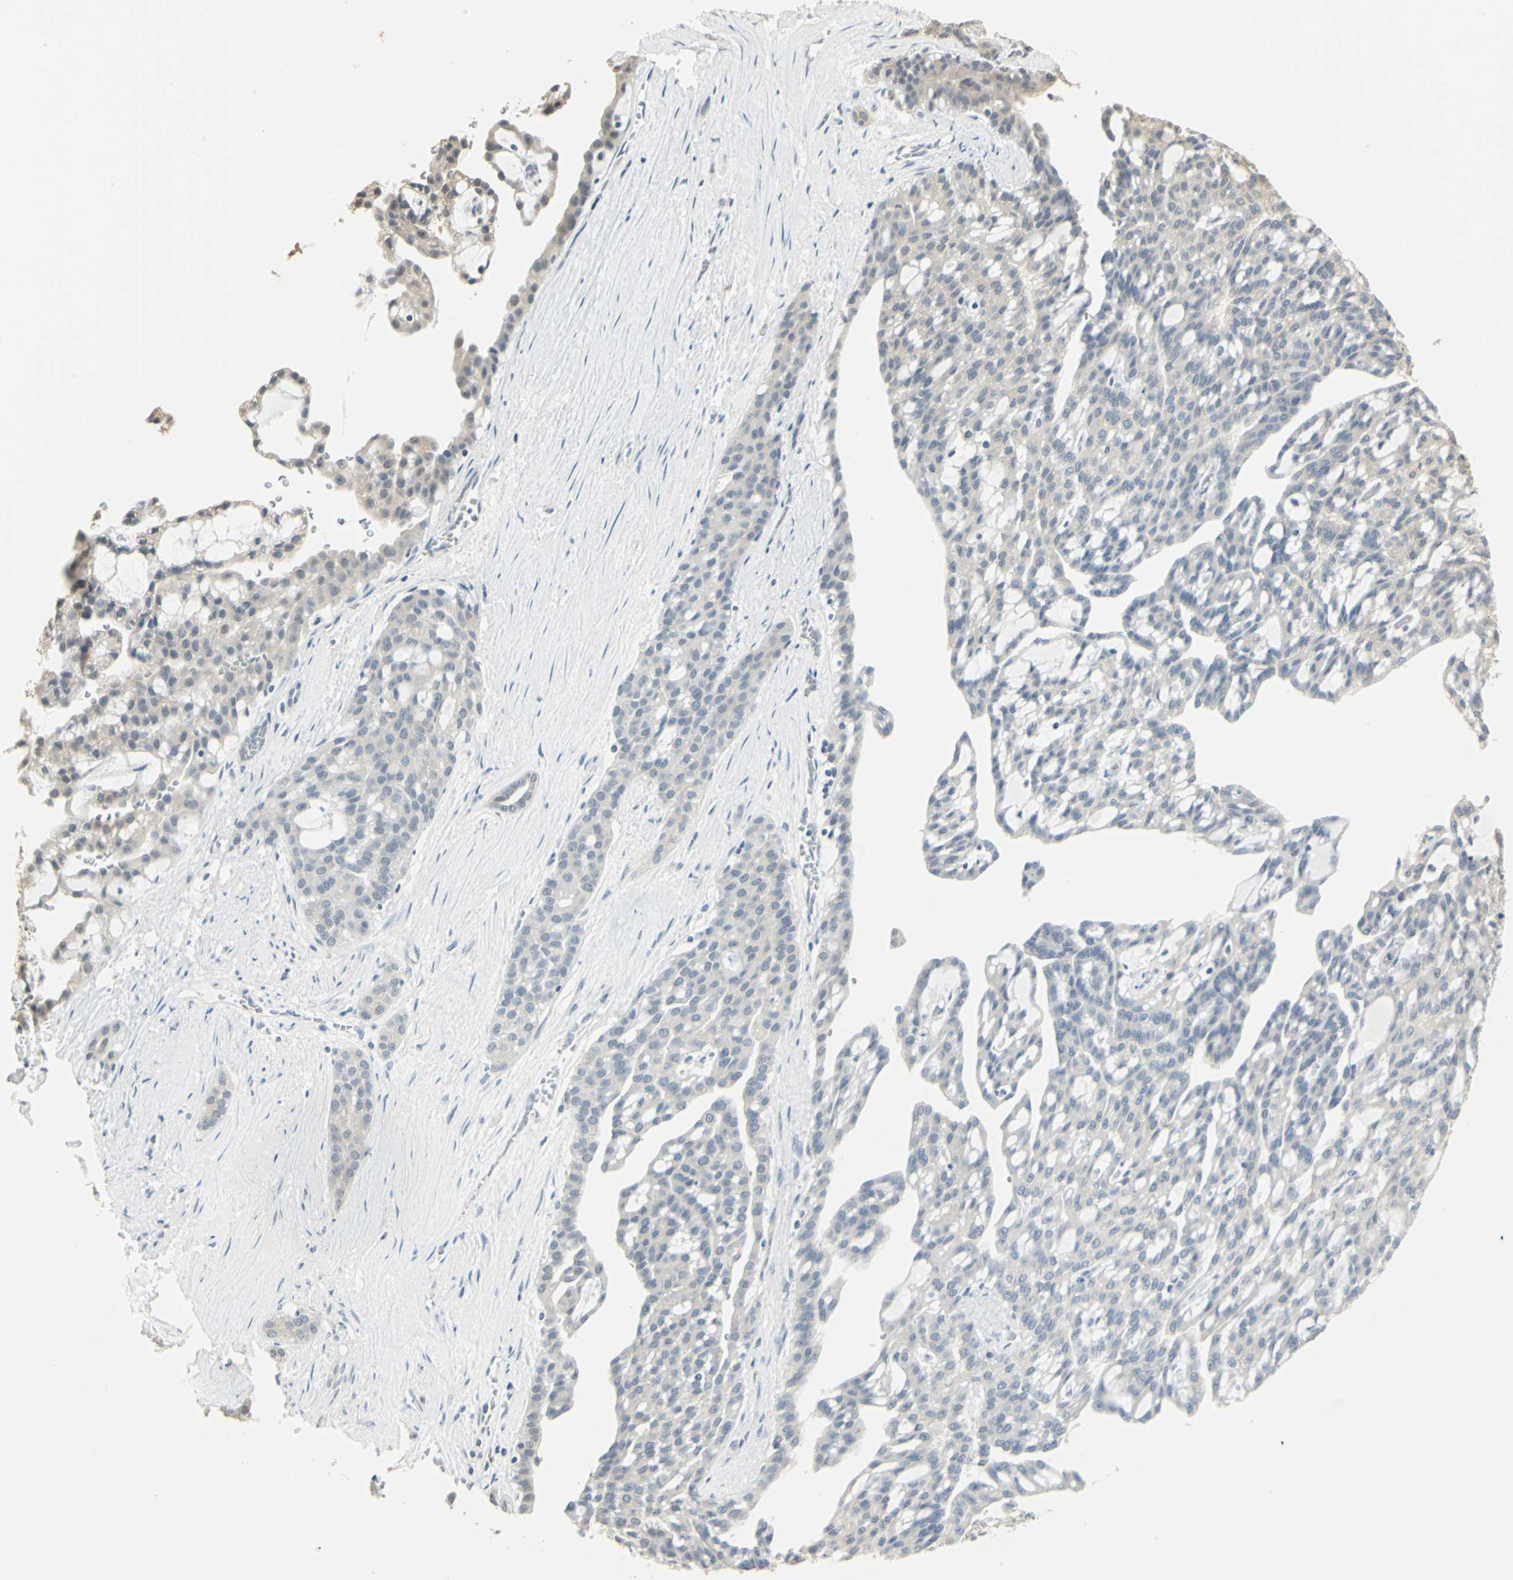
{"staining": {"intensity": "weak", "quantity": "<25%", "location": "cytoplasmic/membranous"}, "tissue": "renal cancer", "cell_type": "Tumor cells", "image_type": "cancer", "snomed": [{"axis": "morphology", "description": "Adenocarcinoma, NOS"}, {"axis": "topography", "description": "Kidney"}], "caption": "Immunohistochemistry (IHC) histopathology image of neoplastic tissue: human renal adenocarcinoma stained with DAB exhibits no significant protein staining in tumor cells.", "gene": "UCHL5", "patient": {"sex": "male", "age": 63}}